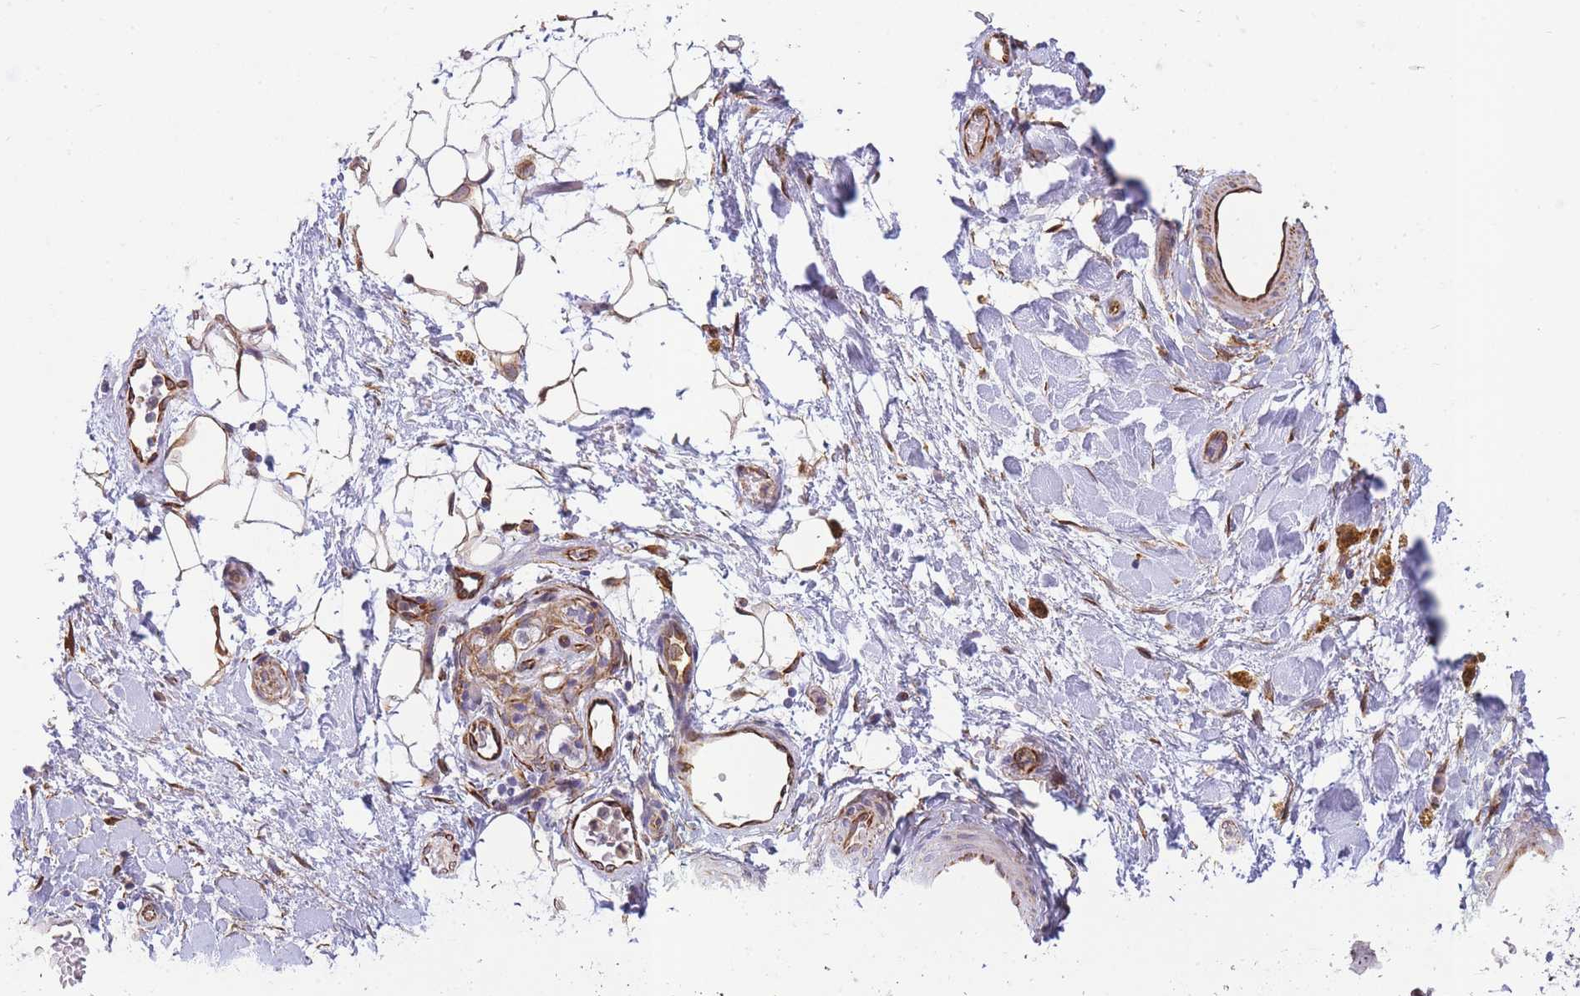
{"staining": {"intensity": "moderate", "quantity": ">75%", "location": "cytoplasmic/membranous"}, "tissue": "adipose tissue", "cell_type": "Adipocytes", "image_type": "normal", "snomed": [{"axis": "morphology", "description": "Normal tissue, NOS"}, {"axis": "topography", "description": "Kidney"}, {"axis": "topography", "description": "Peripheral nerve tissue"}], "caption": "Human adipose tissue stained with a brown dye displays moderate cytoplasmic/membranous positive positivity in about >75% of adipocytes.", "gene": "ECPAS", "patient": {"sex": "male", "age": 7}}